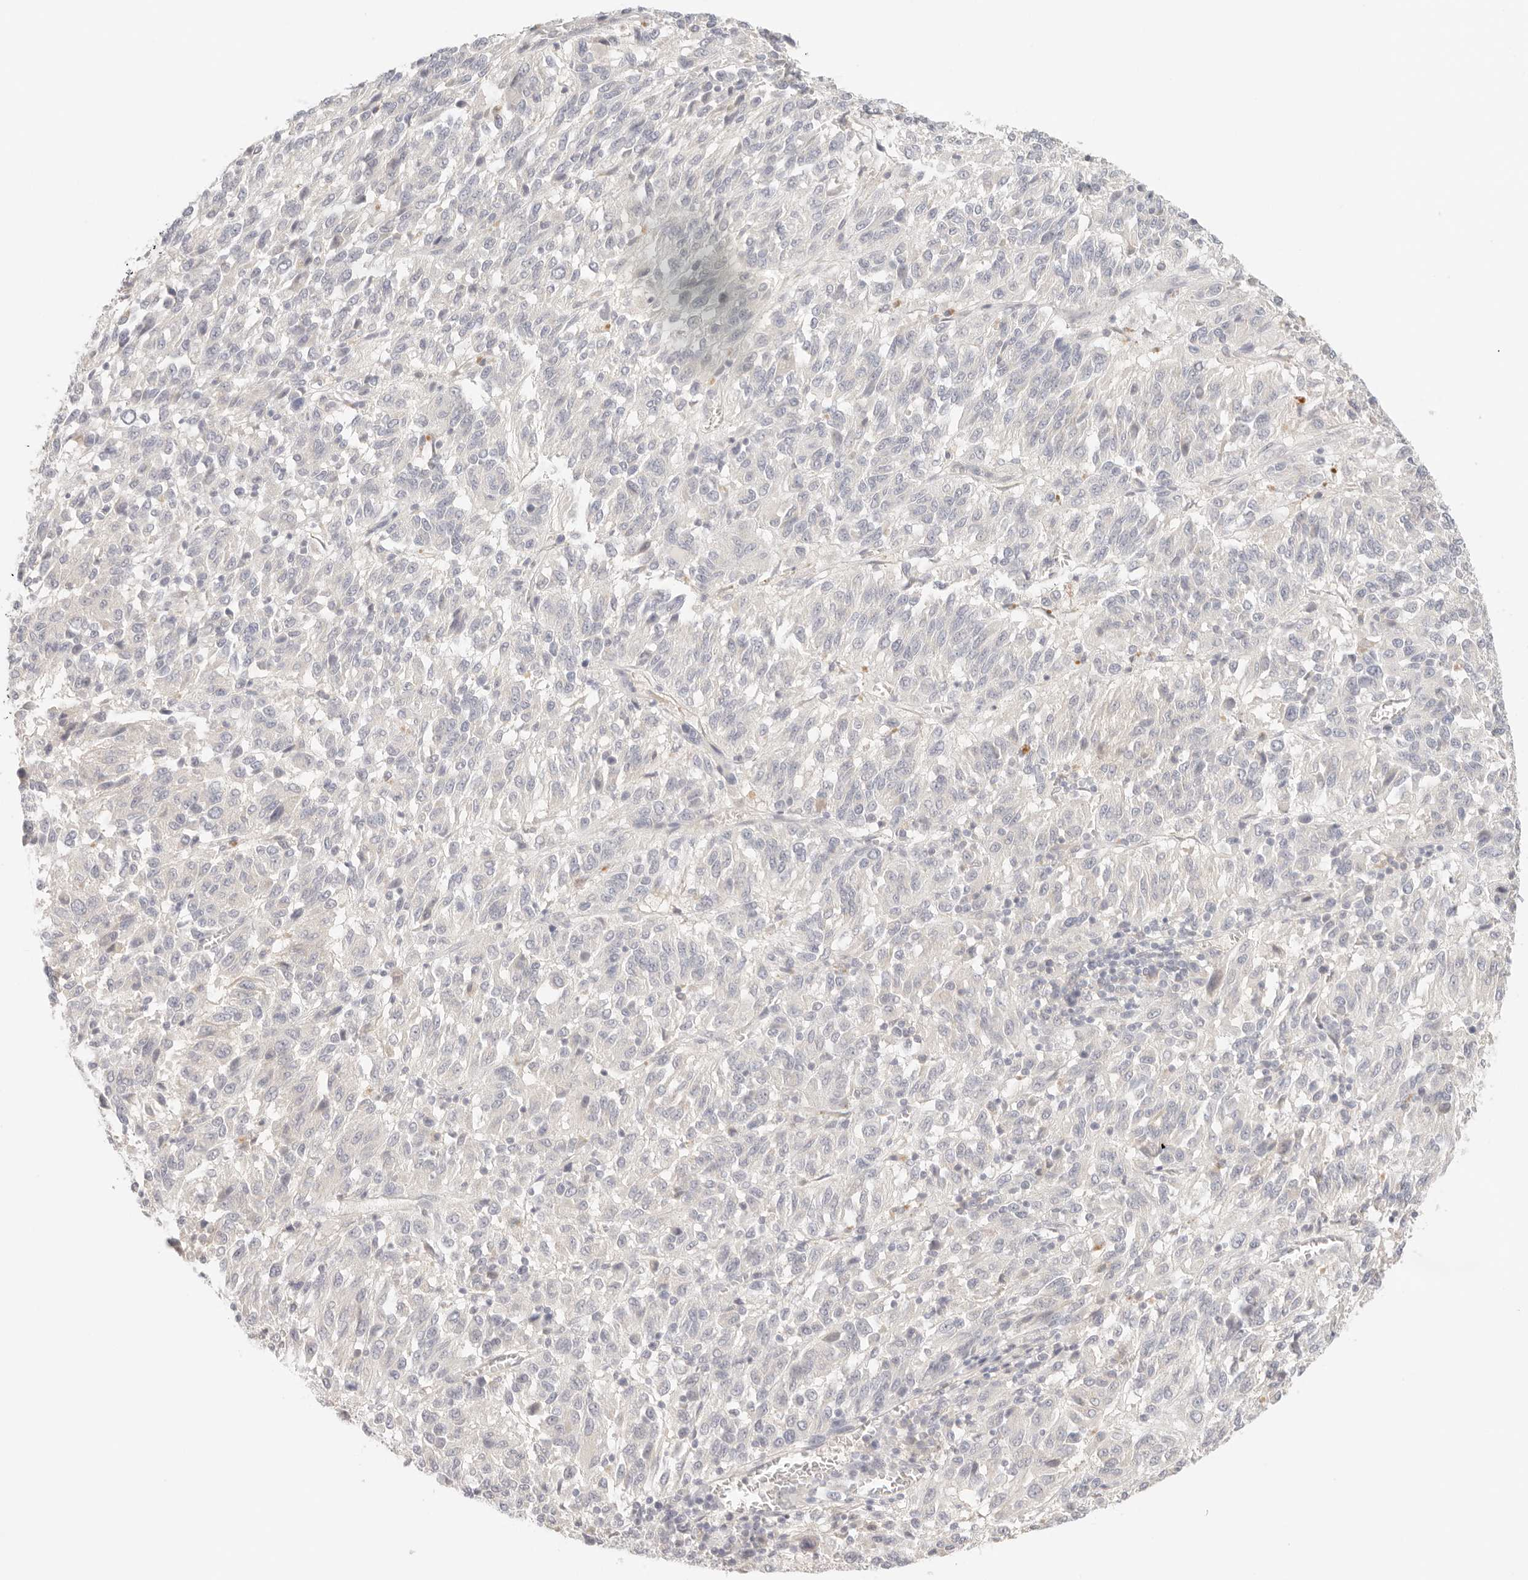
{"staining": {"intensity": "negative", "quantity": "none", "location": "none"}, "tissue": "melanoma", "cell_type": "Tumor cells", "image_type": "cancer", "snomed": [{"axis": "morphology", "description": "Malignant melanoma, Metastatic site"}, {"axis": "topography", "description": "Lung"}], "caption": "Immunohistochemical staining of malignant melanoma (metastatic site) demonstrates no significant expression in tumor cells.", "gene": "SPHK1", "patient": {"sex": "male", "age": 64}}